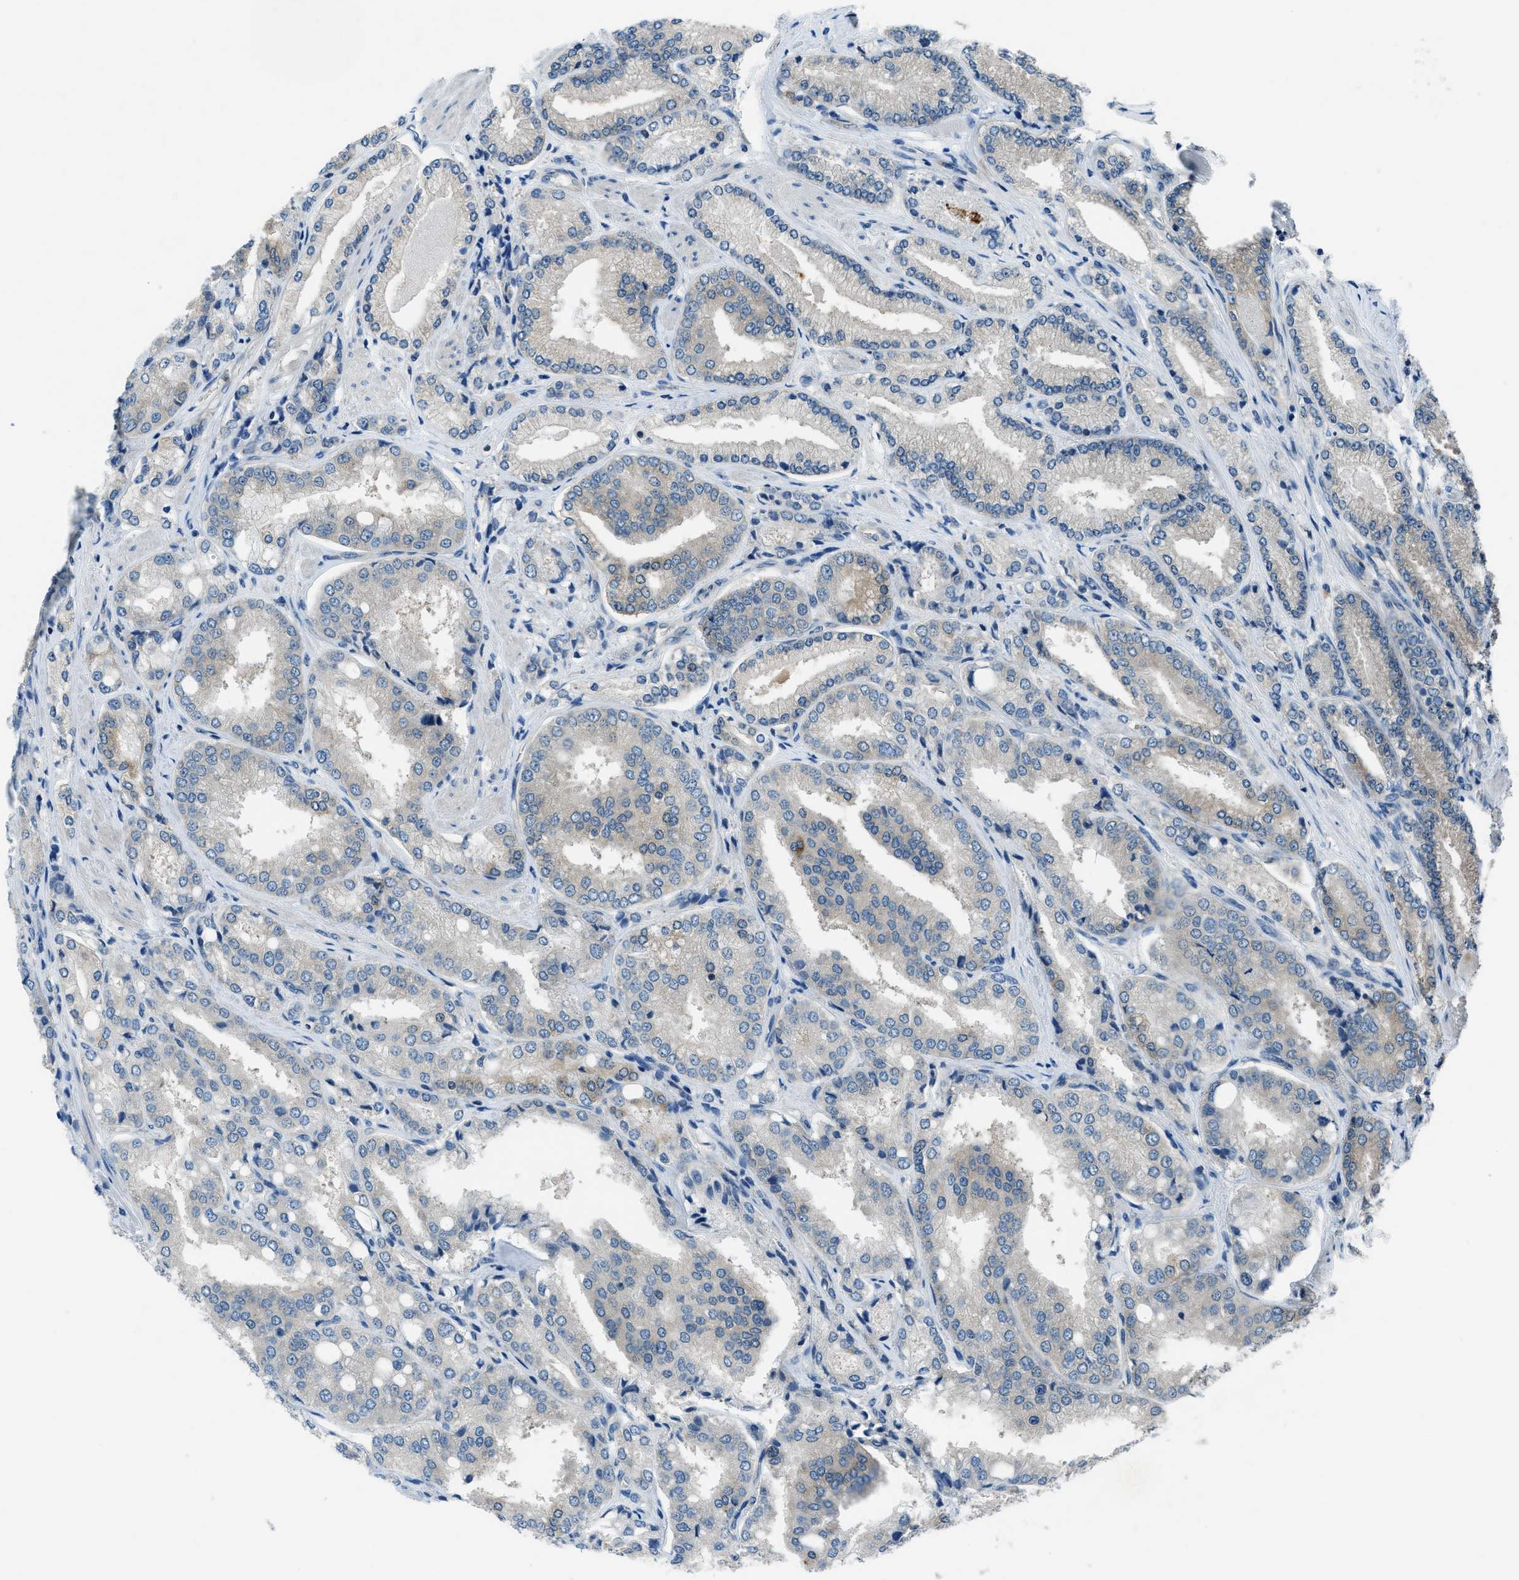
{"staining": {"intensity": "negative", "quantity": "none", "location": "none"}, "tissue": "prostate cancer", "cell_type": "Tumor cells", "image_type": "cancer", "snomed": [{"axis": "morphology", "description": "Adenocarcinoma, High grade"}, {"axis": "topography", "description": "Prostate"}], "caption": "This is an immunohistochemistry (IHC) image of prostate high-grade adenocarcinoma. There is no positivity in tumor cells.", "gene": "ARFGAP2", "patient": {"sex": "male", "age": 50}}